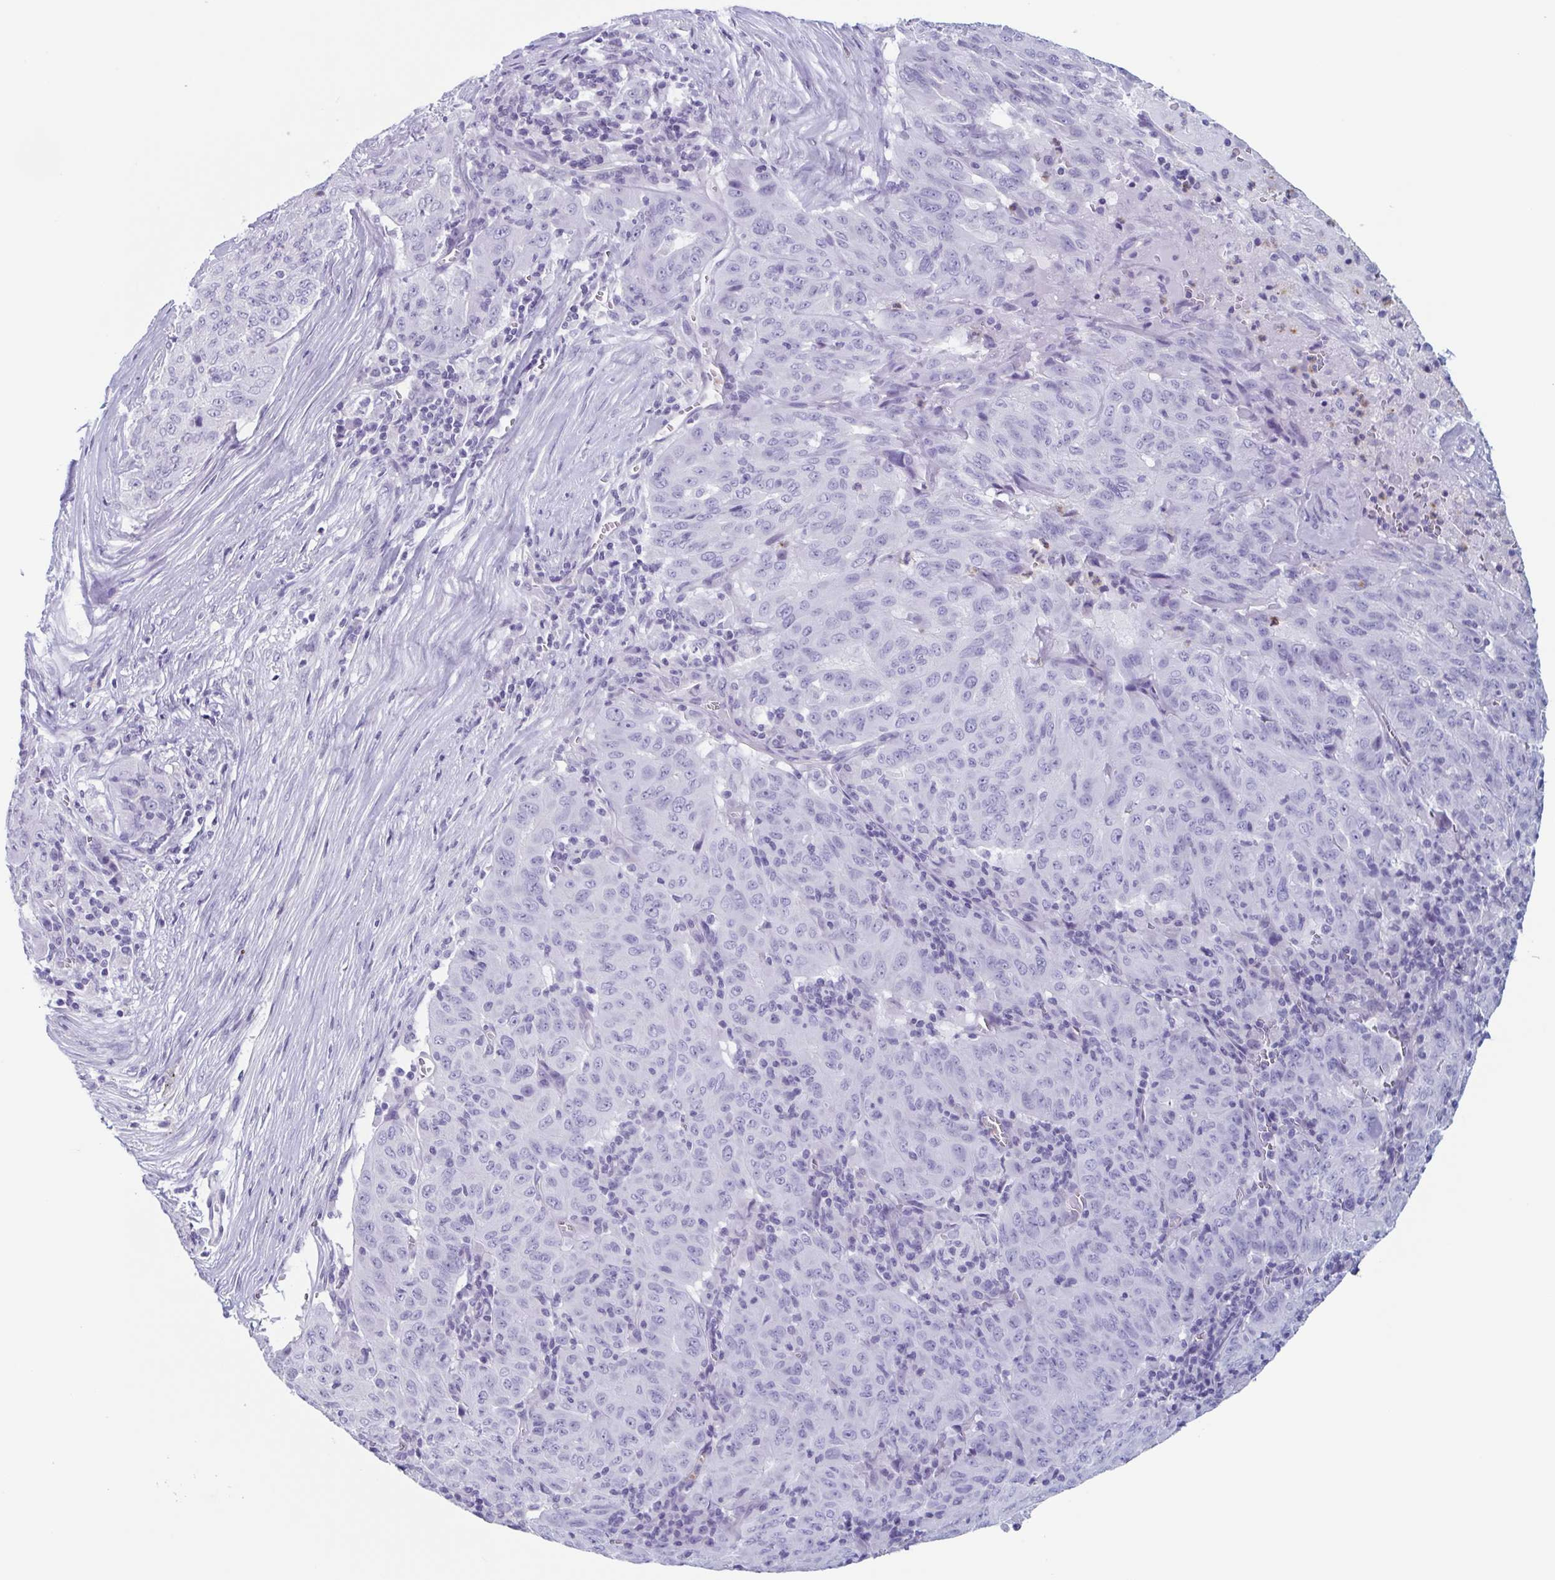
{"staining": {"intensity": "negative", "quantity": "none", "location": "none"}, "tissue": "pancreatic cancer", "cell_type": "Tumor cells", "image_type": "cancer", "snomed": [{"axis": "morphology", "description": "Adenocarcinoma, NOS"}, {"axis": "topography", "description": "Pancreas"}], "caption": "Immunohistochemical staining of pancreatic cancer exhibits no significant expression in tumor cells. (DAB (3,3'-diaminobenzidine) immunohistochemistry visualized using brightfield microscopy, high magnification).", "gene": "BPI", "patient": {"sex": "male", "age": 63}}